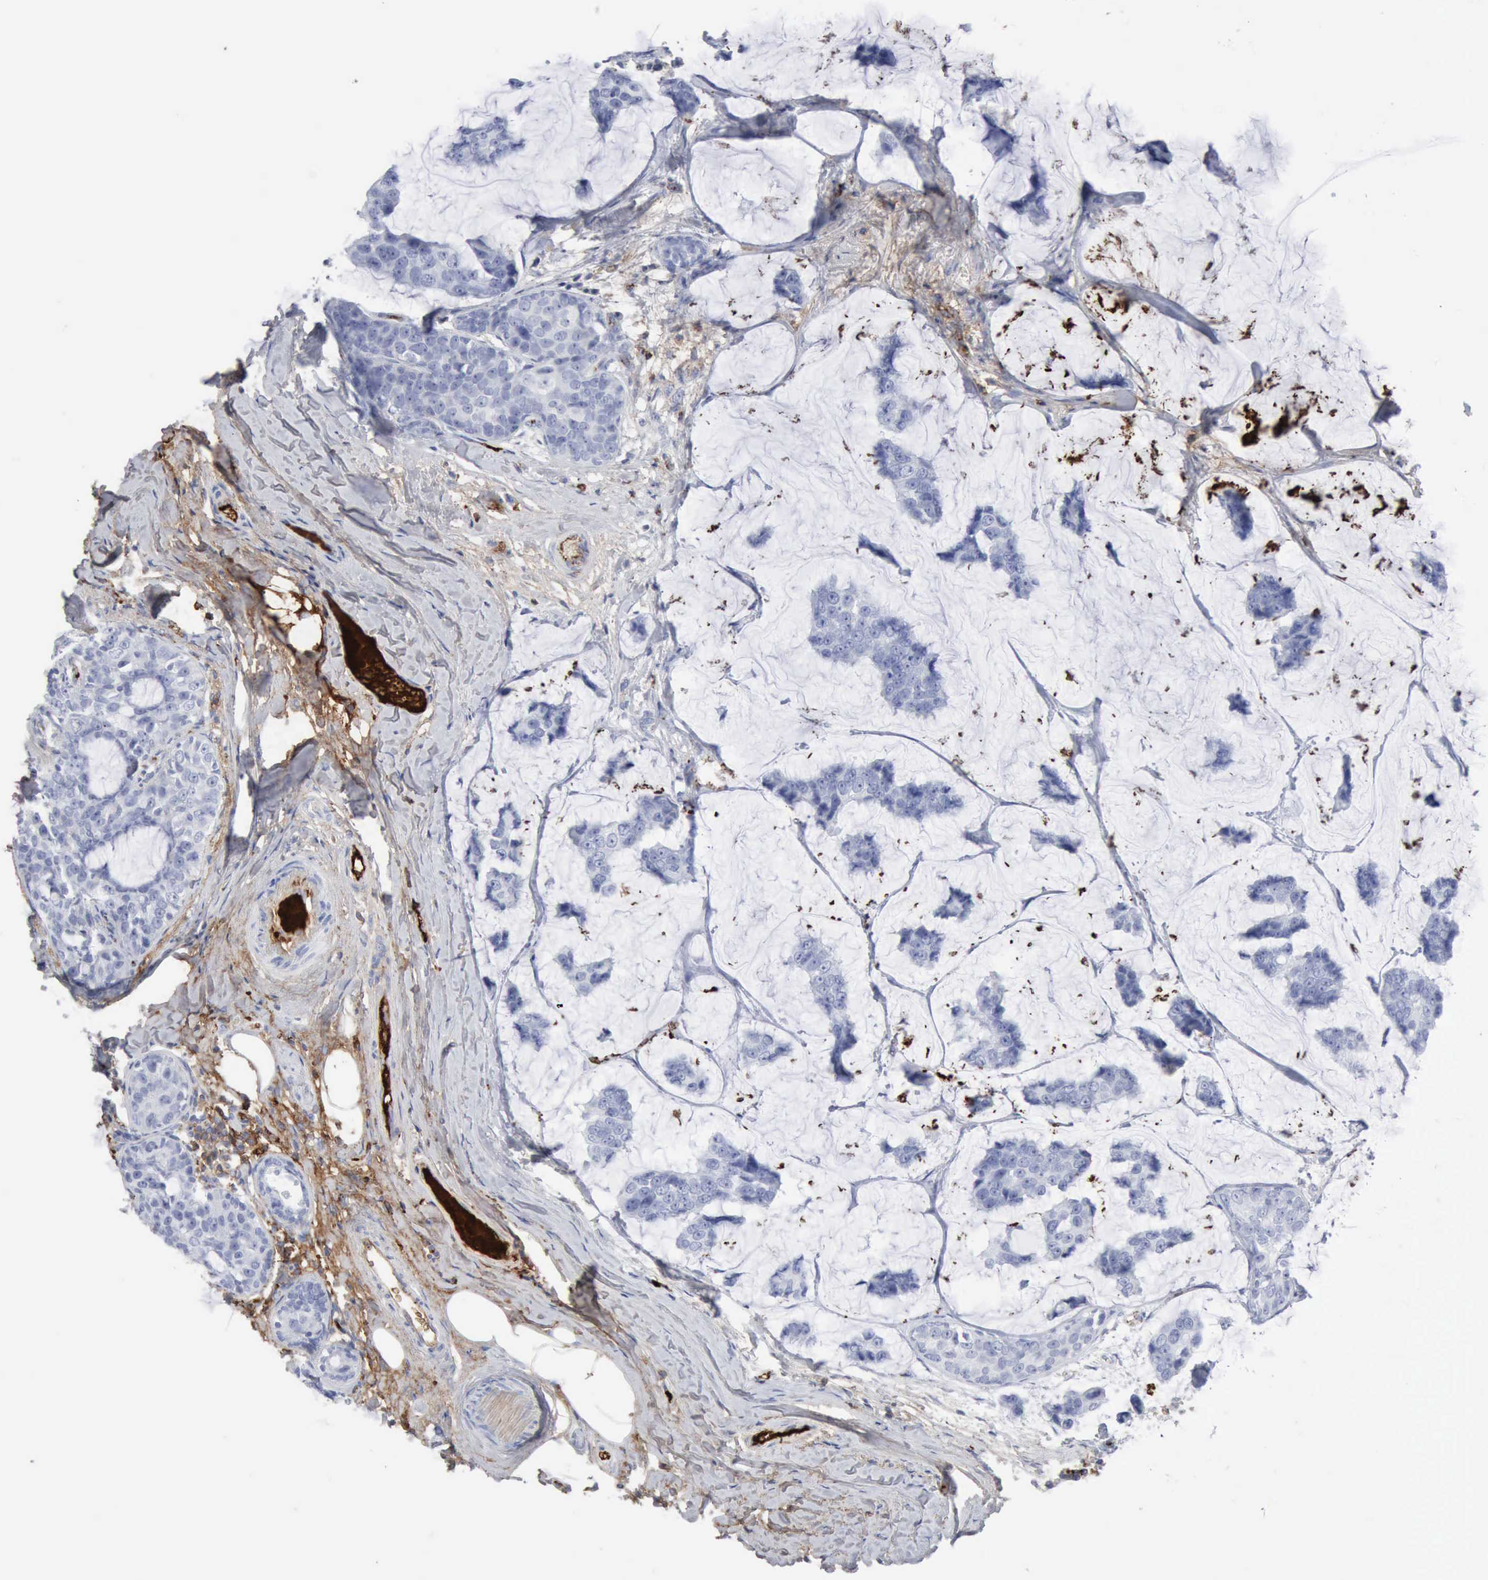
{"staining": {"intensity": "negative", "quantity": "none", "location": "none"}, "tissue": "breast cancer", "cell_type": "Tumor cells", "image_type": "cancer", "snomed": [{"axis": "morphology", "description": "Normal tissue, NOS"}, {"axis": "morphology", "description": "Duct carcinoma"}, {"axis": "topography", "description": "Breast"}], "caption": "Tumor cells are negative for protein expression in human breast cancer (intraductal carcinoma). The staining was performed using DAB (3,3'-diaminobenzidine) to visualize the protein expression in brown, while the nuclei were stained in blue with hematoxylin (Magnification: 20x).", "gene": "C4BPA", "patient": {"sex": "female", "age": 50}}